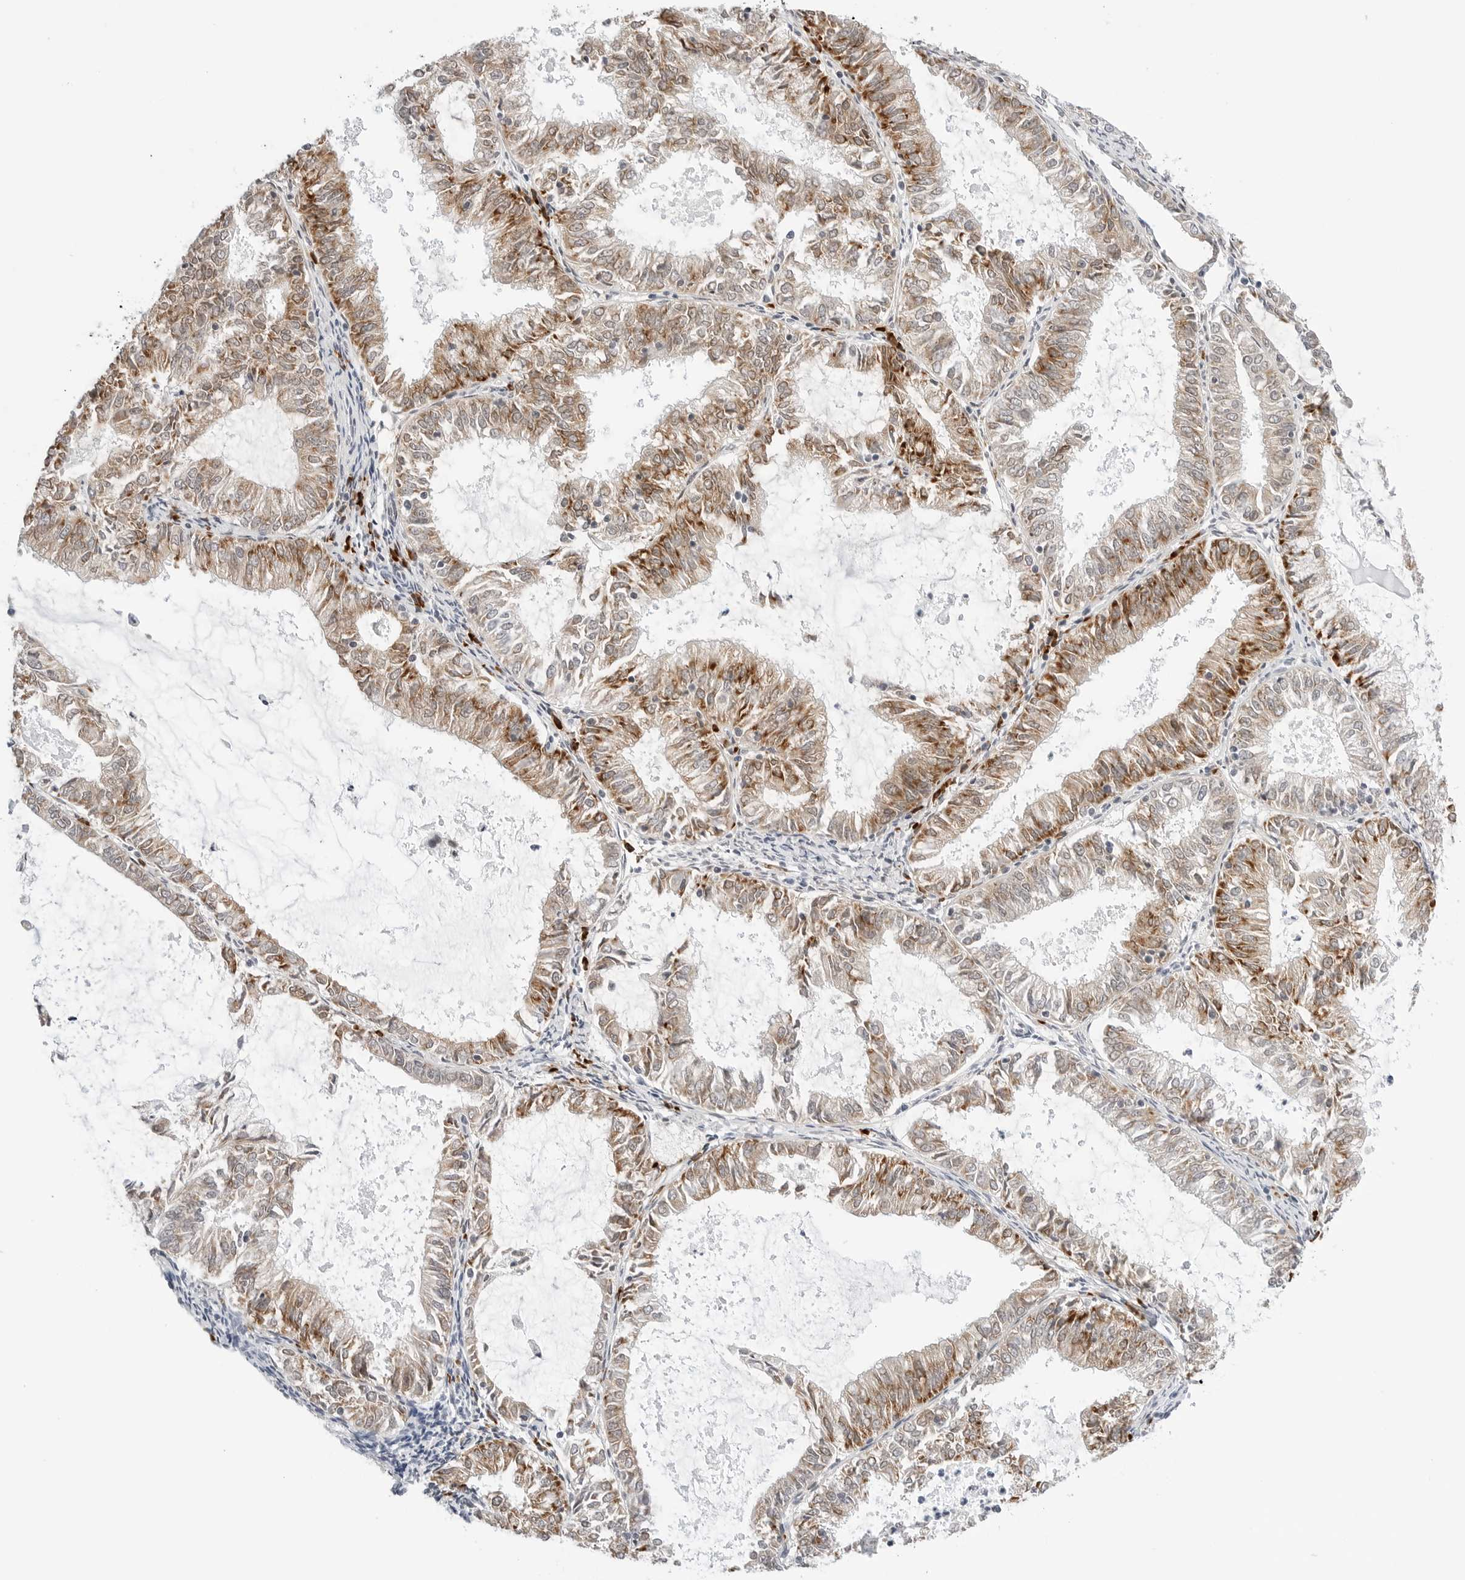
{"staining": {"intensity": "moderate", "quantity": ">75%", "location": "cytoplasmic/membranous"}, "tissue": "endometrial cancer", "cell_type": "Tumor cells", "image_type": "cancer", "snomed": [{"axis": "morphology", "description": "Adenocarcinoma, NOS"}, {"axis": "topography", "description": "Endometrium"}], "caption": "There is medium levels of moderate cytoplasmic/membranous expression in tumor cells of endometrial adenocarcinoma, as demonstrated by immunohistochemical staining (brown color).", "gene": "RPN1", "patient": {"sex": "female", "age": 57}}